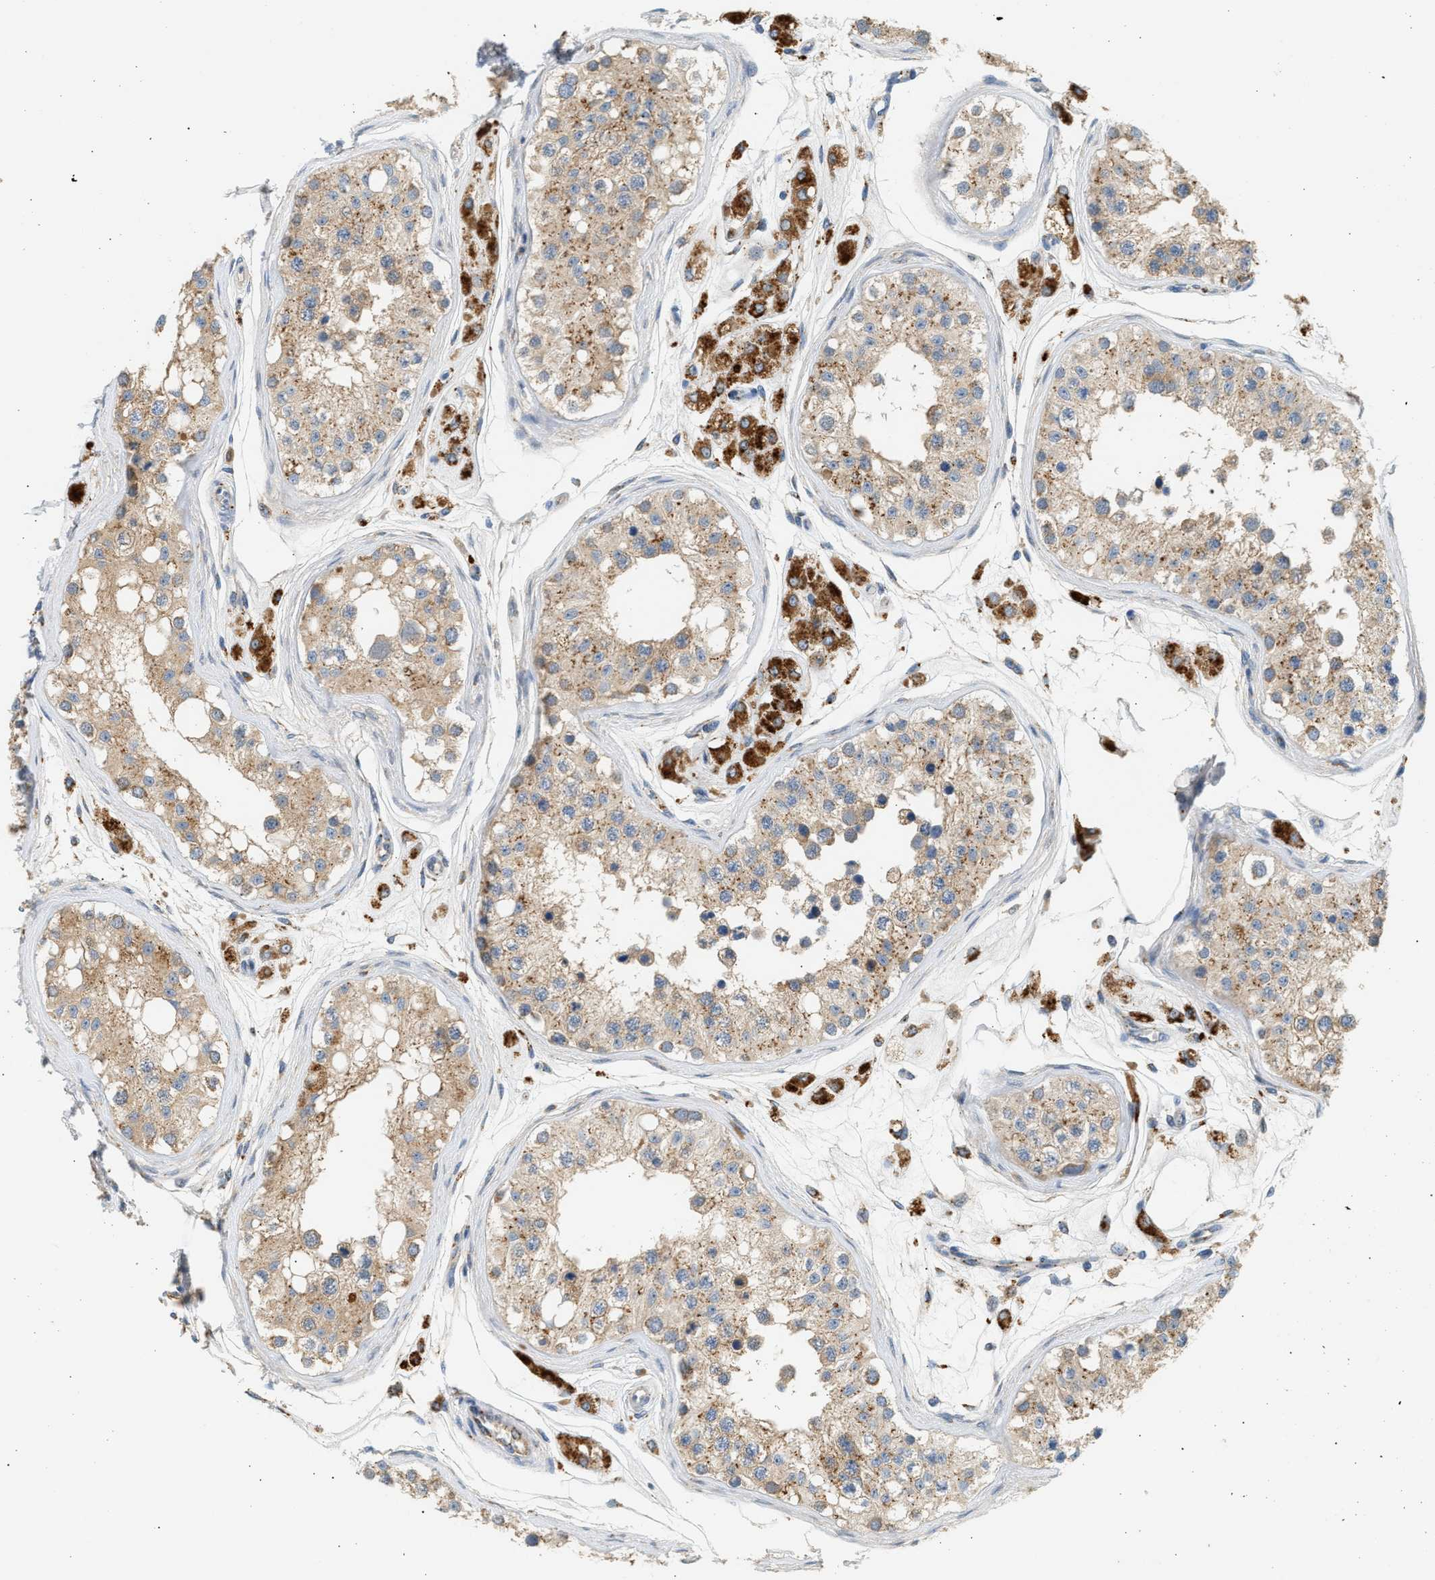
{"staining": {"intensity": "moderate", "quantity": ">75%", "location": "cytoplasmic/membranous"}, "tissue": "testis", "cell_type": "Cells in seminiferous ducts", "image_type": "normal", "snomed": [{"axis": "morphology", "description": "Normal tissue, NOS"}, {"axis": "morphology", "description": "Adenocarcinoma, metastatic, NOS"}, {"axis": "topography", "description": "Testis"}], "caption": "High-power microscopy captured an IHC image of benign testis, revealing moderate cytoplasmic/membranous staining in about >75% of cells in seminiferous ducts.", "gene": "ENTHD1", "patient": {"sex": "male", "age": 26}}